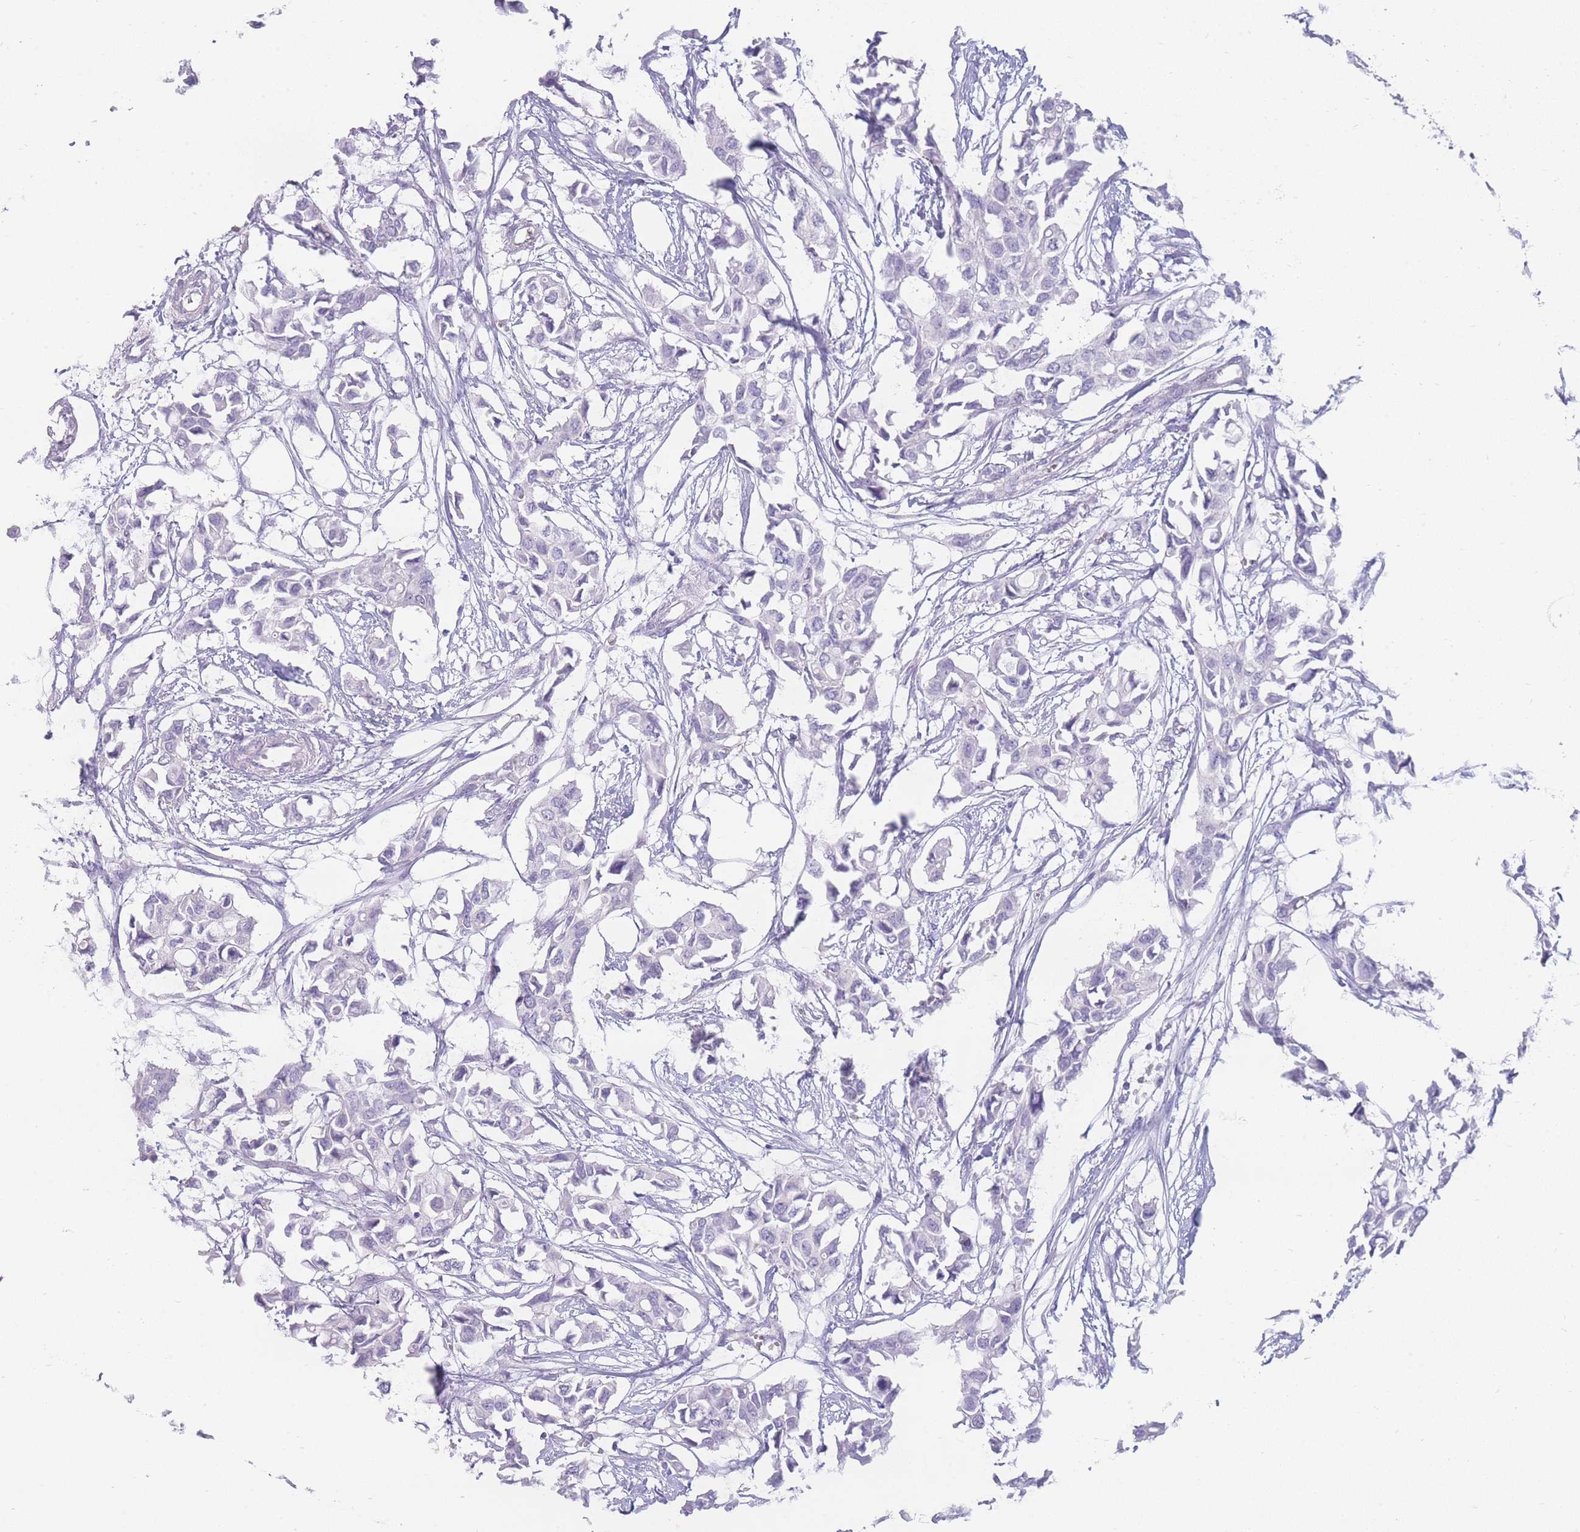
{"staining": {"intensity": "negative", "quantity": "none", "location": "none"}, "tissue": "breast cancer", "cell_type": "Tumor cells", "image_type": "cancer", "snomed": [{"axis": "morphology", "description": "Duct carcinoma"}, {"axis": "topography", "description": "Breast"}], "caption": "Tumor cells show no significant protein expression in breast infiltrating ductal carcinoma.", "gene": "UPK1A", "patient": {"sex": "female", "age": 41}}